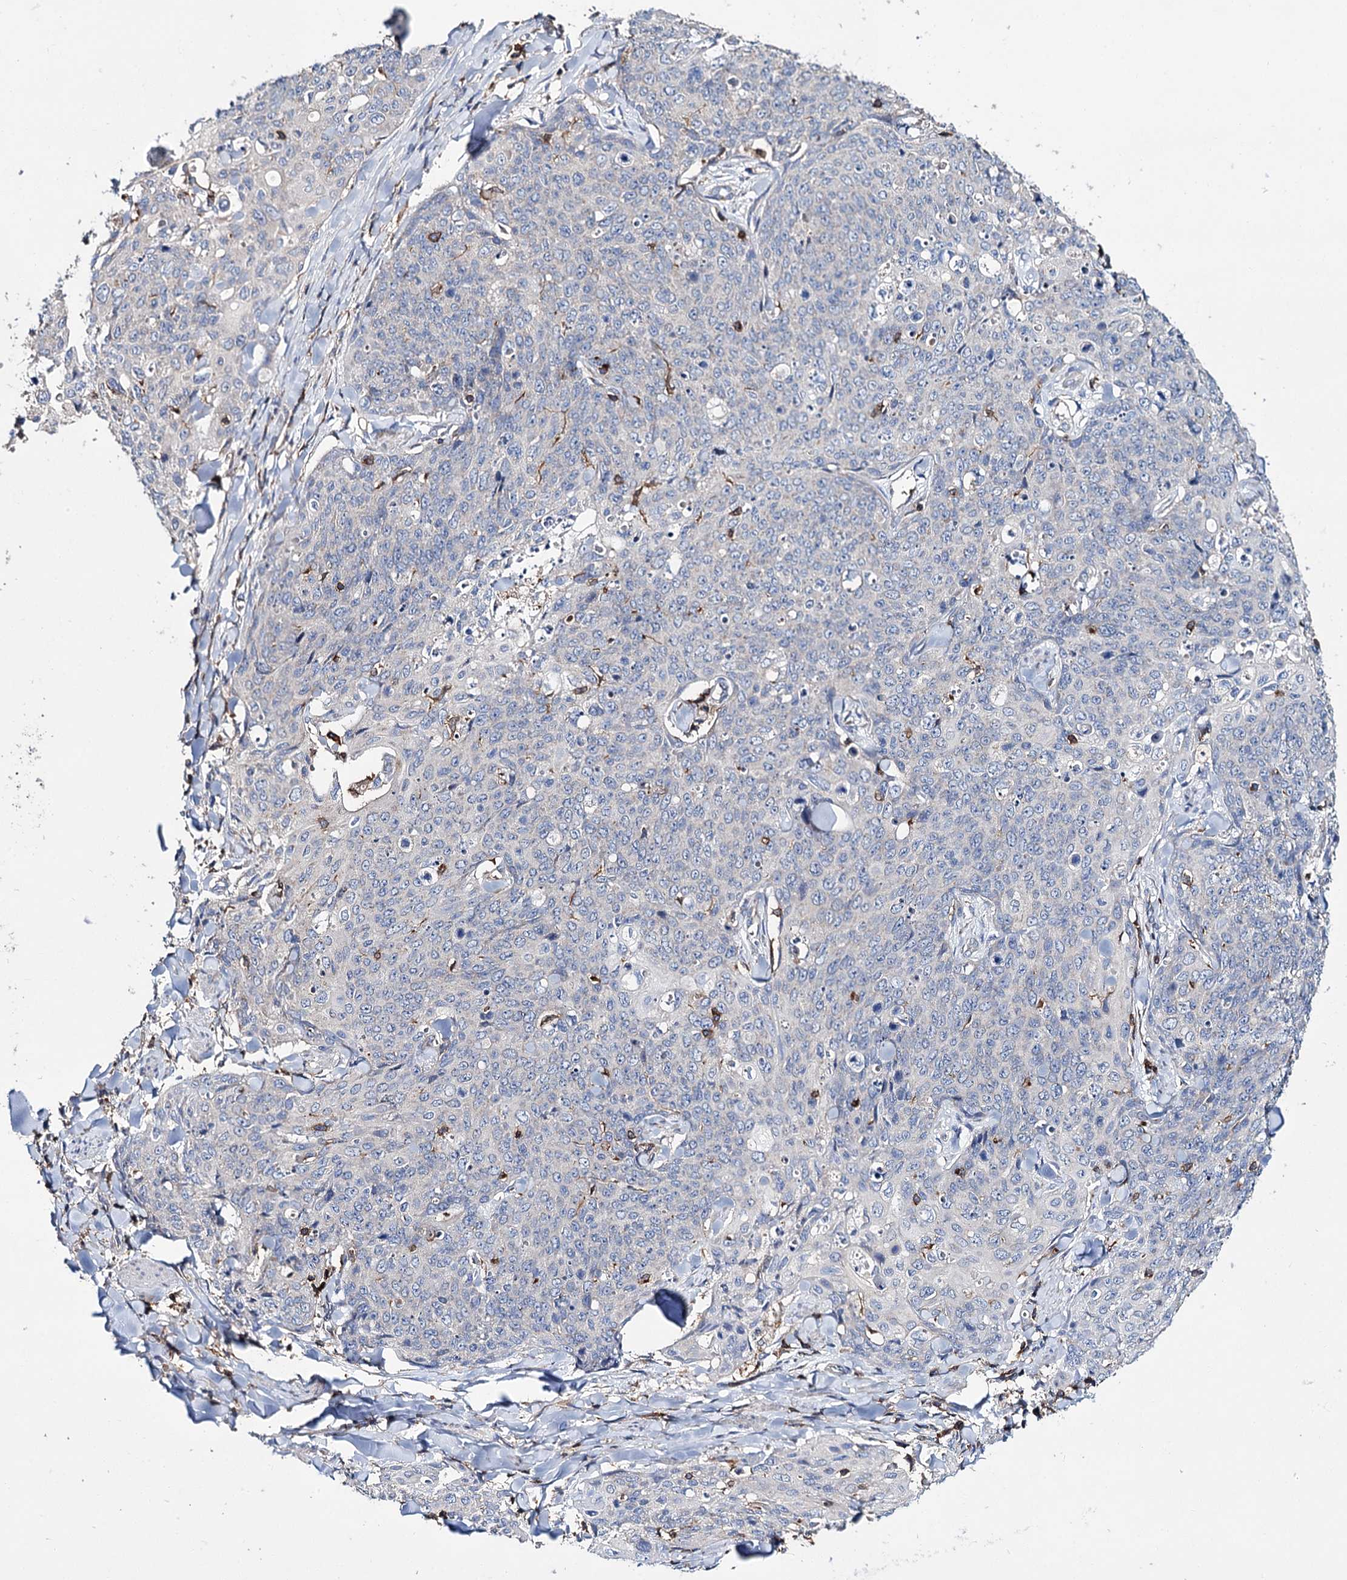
{"staining": {"intensity": "negative", "quantity": "none", "location": "none"}, "tissue": "skin cancer", "cell_type": "Tumor cells", "image_type": "cancer", "snomed": [{"axis": "morphology", "description": "Squamous cell carcinoma, NOS"}, {"axis": "topography", "description": "Skin"}, {"axis": "topography", "description": "Vulva"}], "caption": "Tumor cells show no significant staining in squamous cell carcinoma (skin).", "gene": "UBASH3B", "patient": {"sex": "female", "age": 85}}